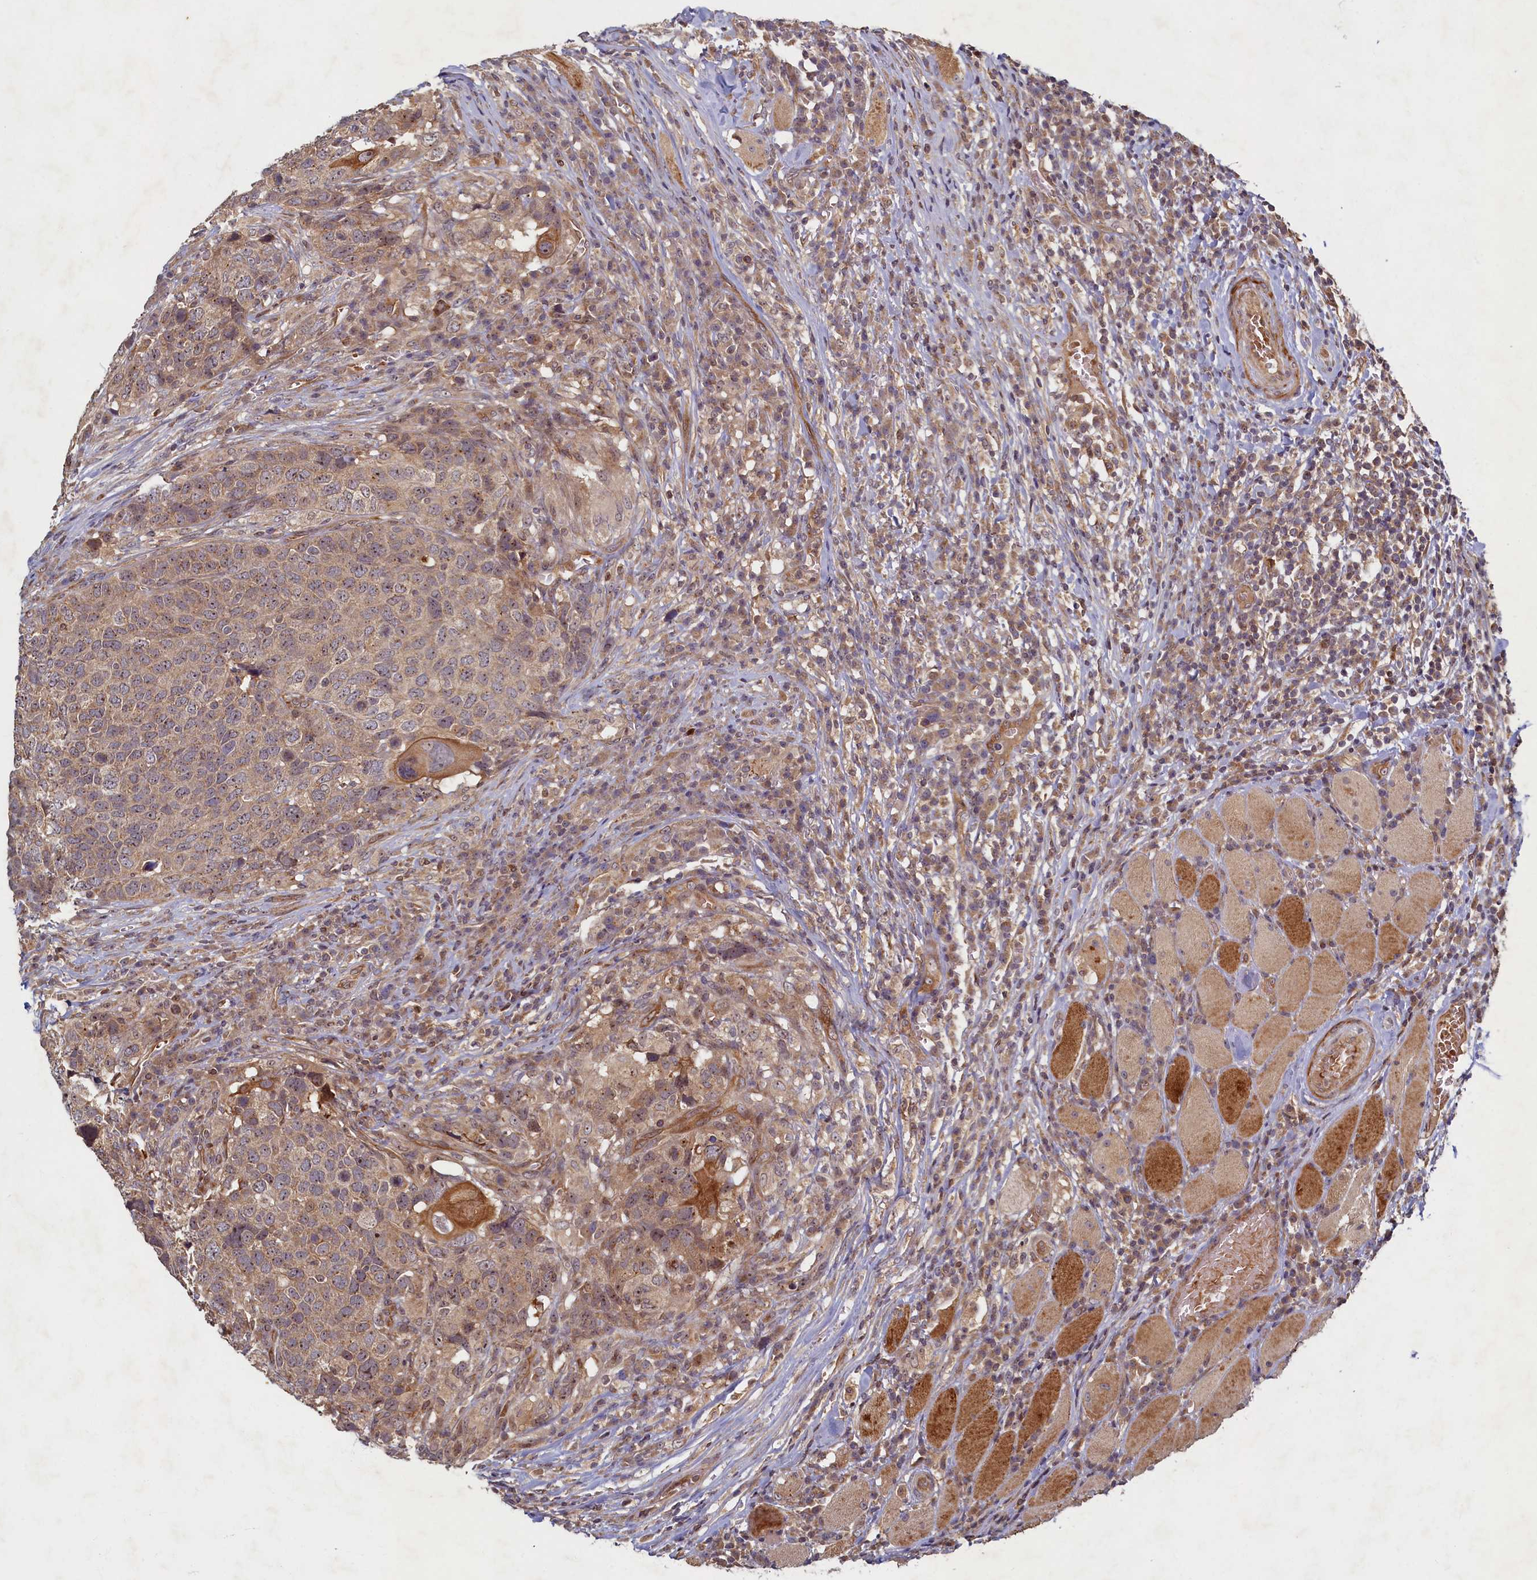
{"staining": {"intensity": "weak", "quantity": ">75%", "location": "cytoplasmic/membranous"}, "tissue": "head and neck cancer", "cell_type": "Tumor cells", "image_type": "cancer", "snomed": [{"axis": "morphology", "description": "Squamous cell carcinoma, NOS"}, {"axis": "topography", "description": "Head-Neck"}], "caption": "This is an image of immunohistochemistry (IHC) staining of squamous cell carcinoma (head and neck), which shows weak staining in the cytoplasmic/membranous of tumor cells.", "gene": "CEP20", "patient": {"sex": "male", "age": 66}}